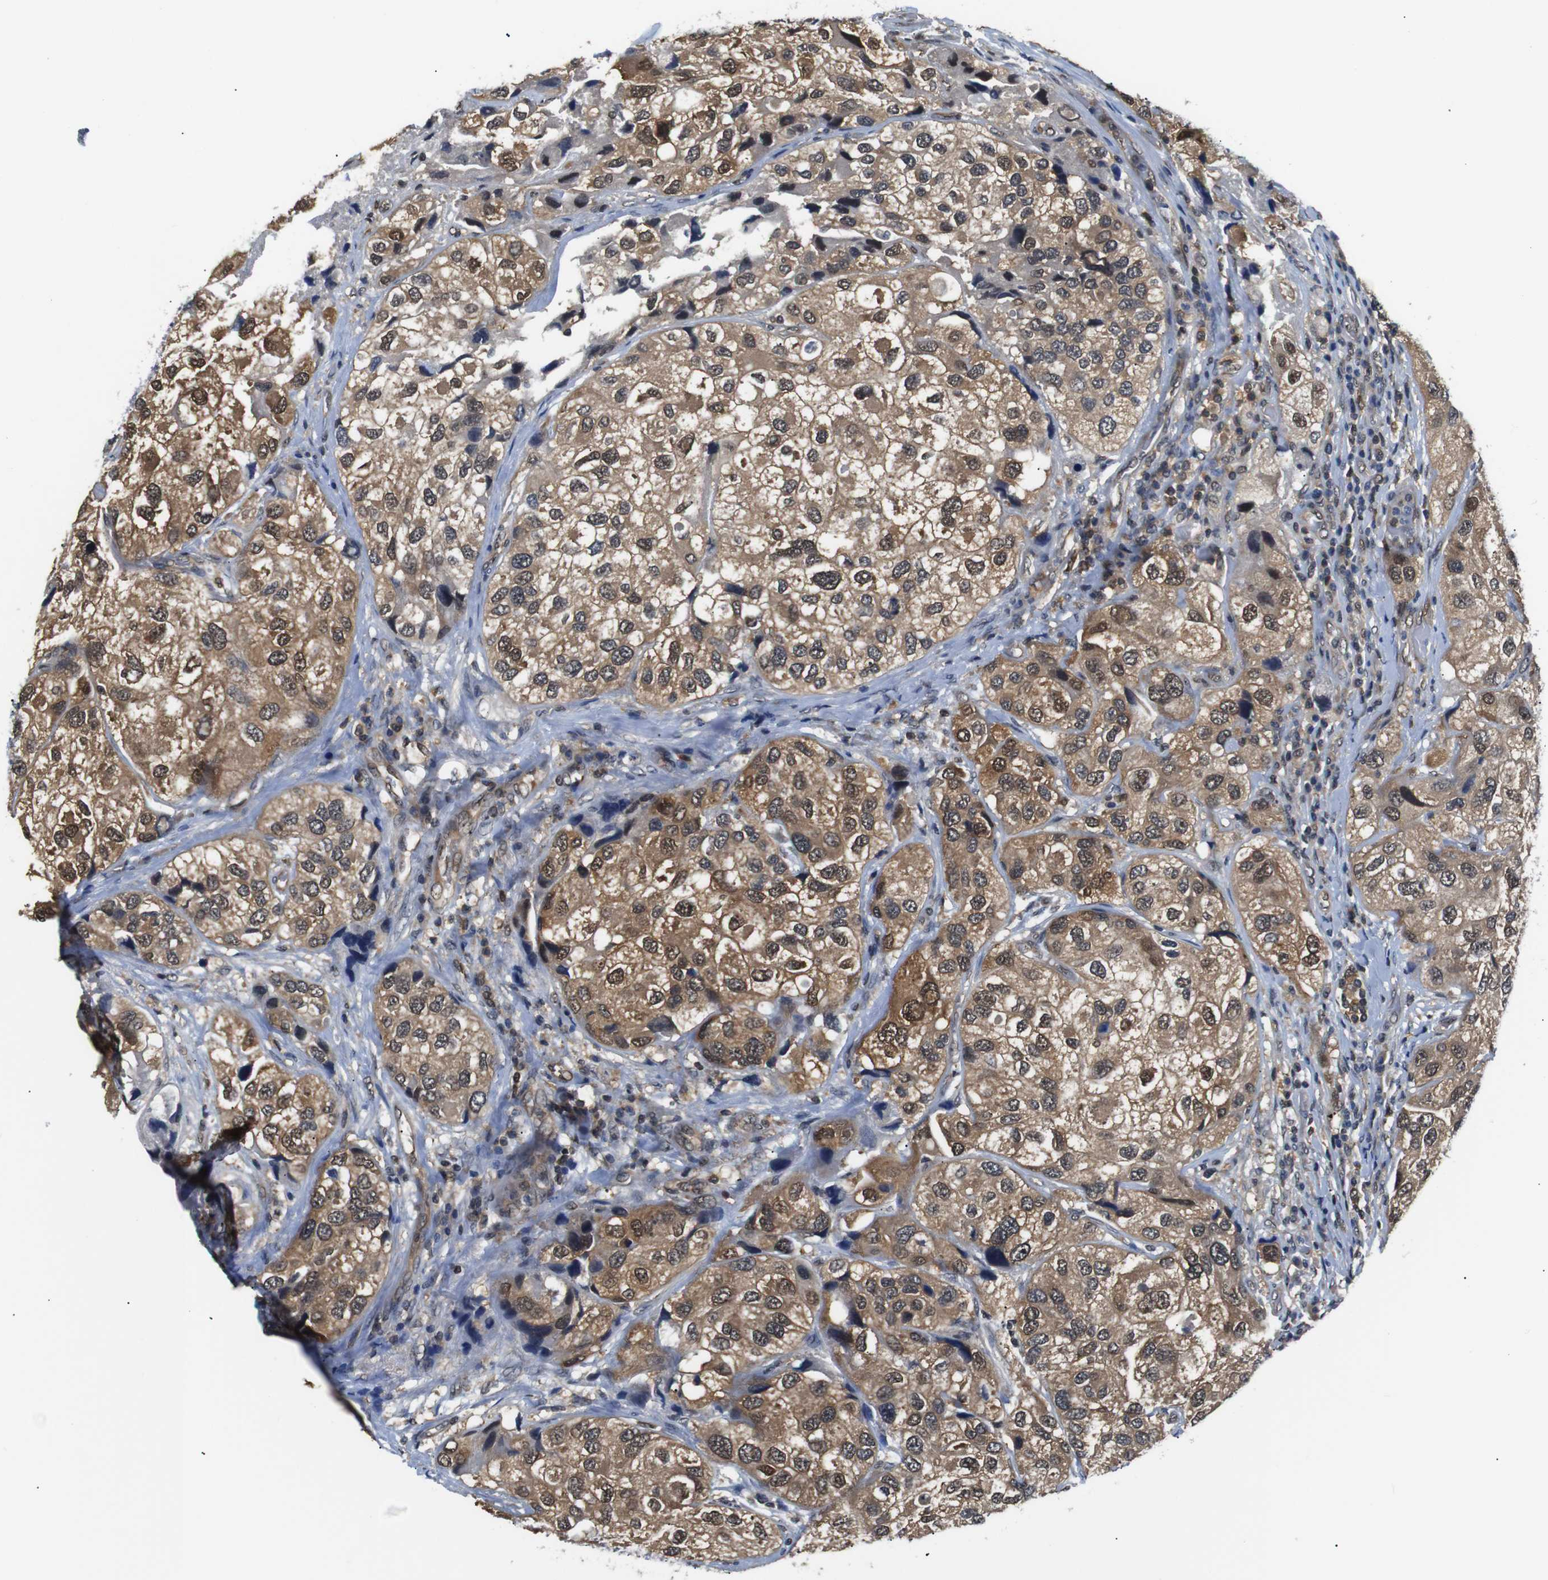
{"staining": {"intensity": "moderate", "quantity": ">75%", "location": "cytoplasmic/membranous,nuclear"}, "tissue": "urothelial cancer", "cell_type": "Tumor cells", "image_type": "cancer", "snomed": [{"axis": "morphology", "description": "Urothelial carcinoma, High grade"}, {"axis": "topography", "description": "Urinary bladder"}], "caption": "Protein expression analysis of urothelial carcinoma (high-grade) shows moderate cytoplasmic/membranous and nuclear staining in about >75% of tumor cells. Nuclei are stained in blue.", "gene": "UBXN1", "patient": {"sex": "female", "age": 64}}